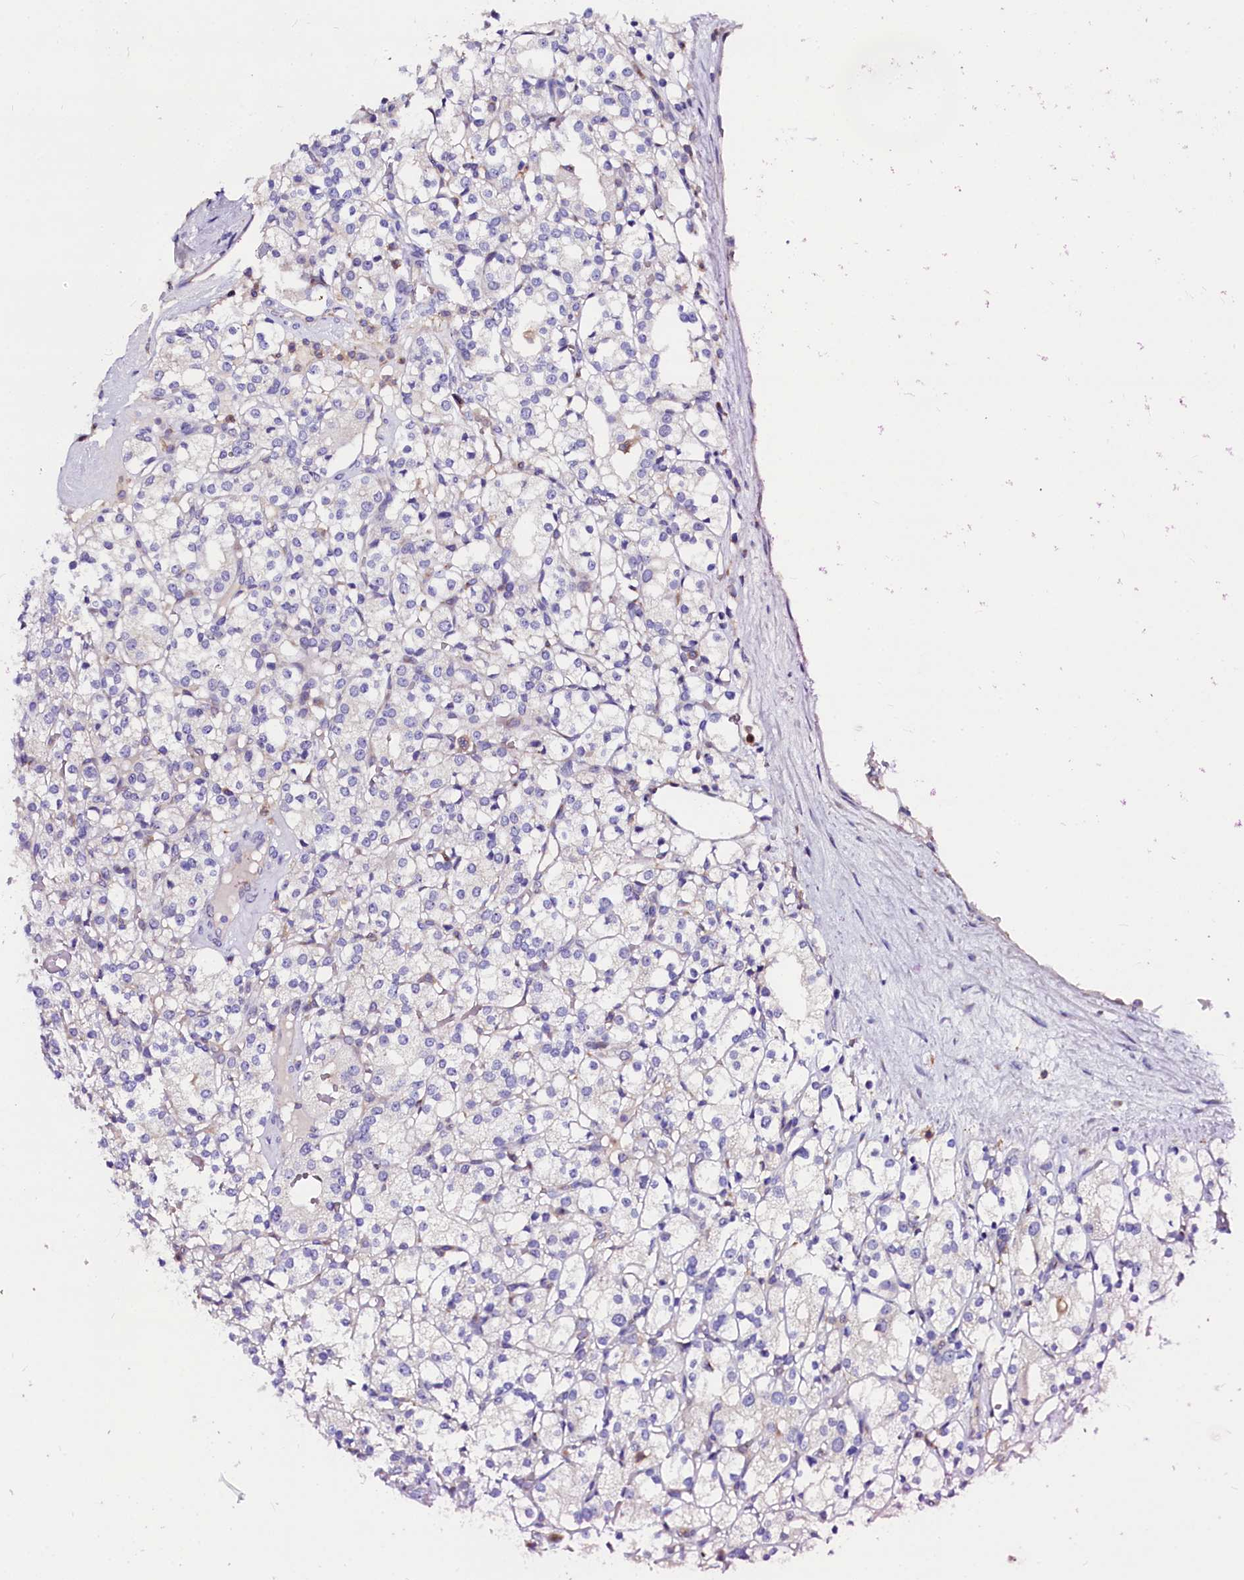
{"staining": {"intensity": "negative", "quantity": "none", "location": "none"}, "tissue": "renal cancer", "cell_type": "Tumor cells", "image_type": "cancer", "snomed": [{"axis": "morphology", "description": "Adenocarcinoma, NOS"}, {"axis": "topography", "description": "Kidney"}], "caption": "An IHC image of renal cancer is shown. There is no staining in tumor cells of renal cancer.", "gene": "OTOL1", "patient": {"sex": "male", "age": 77}}